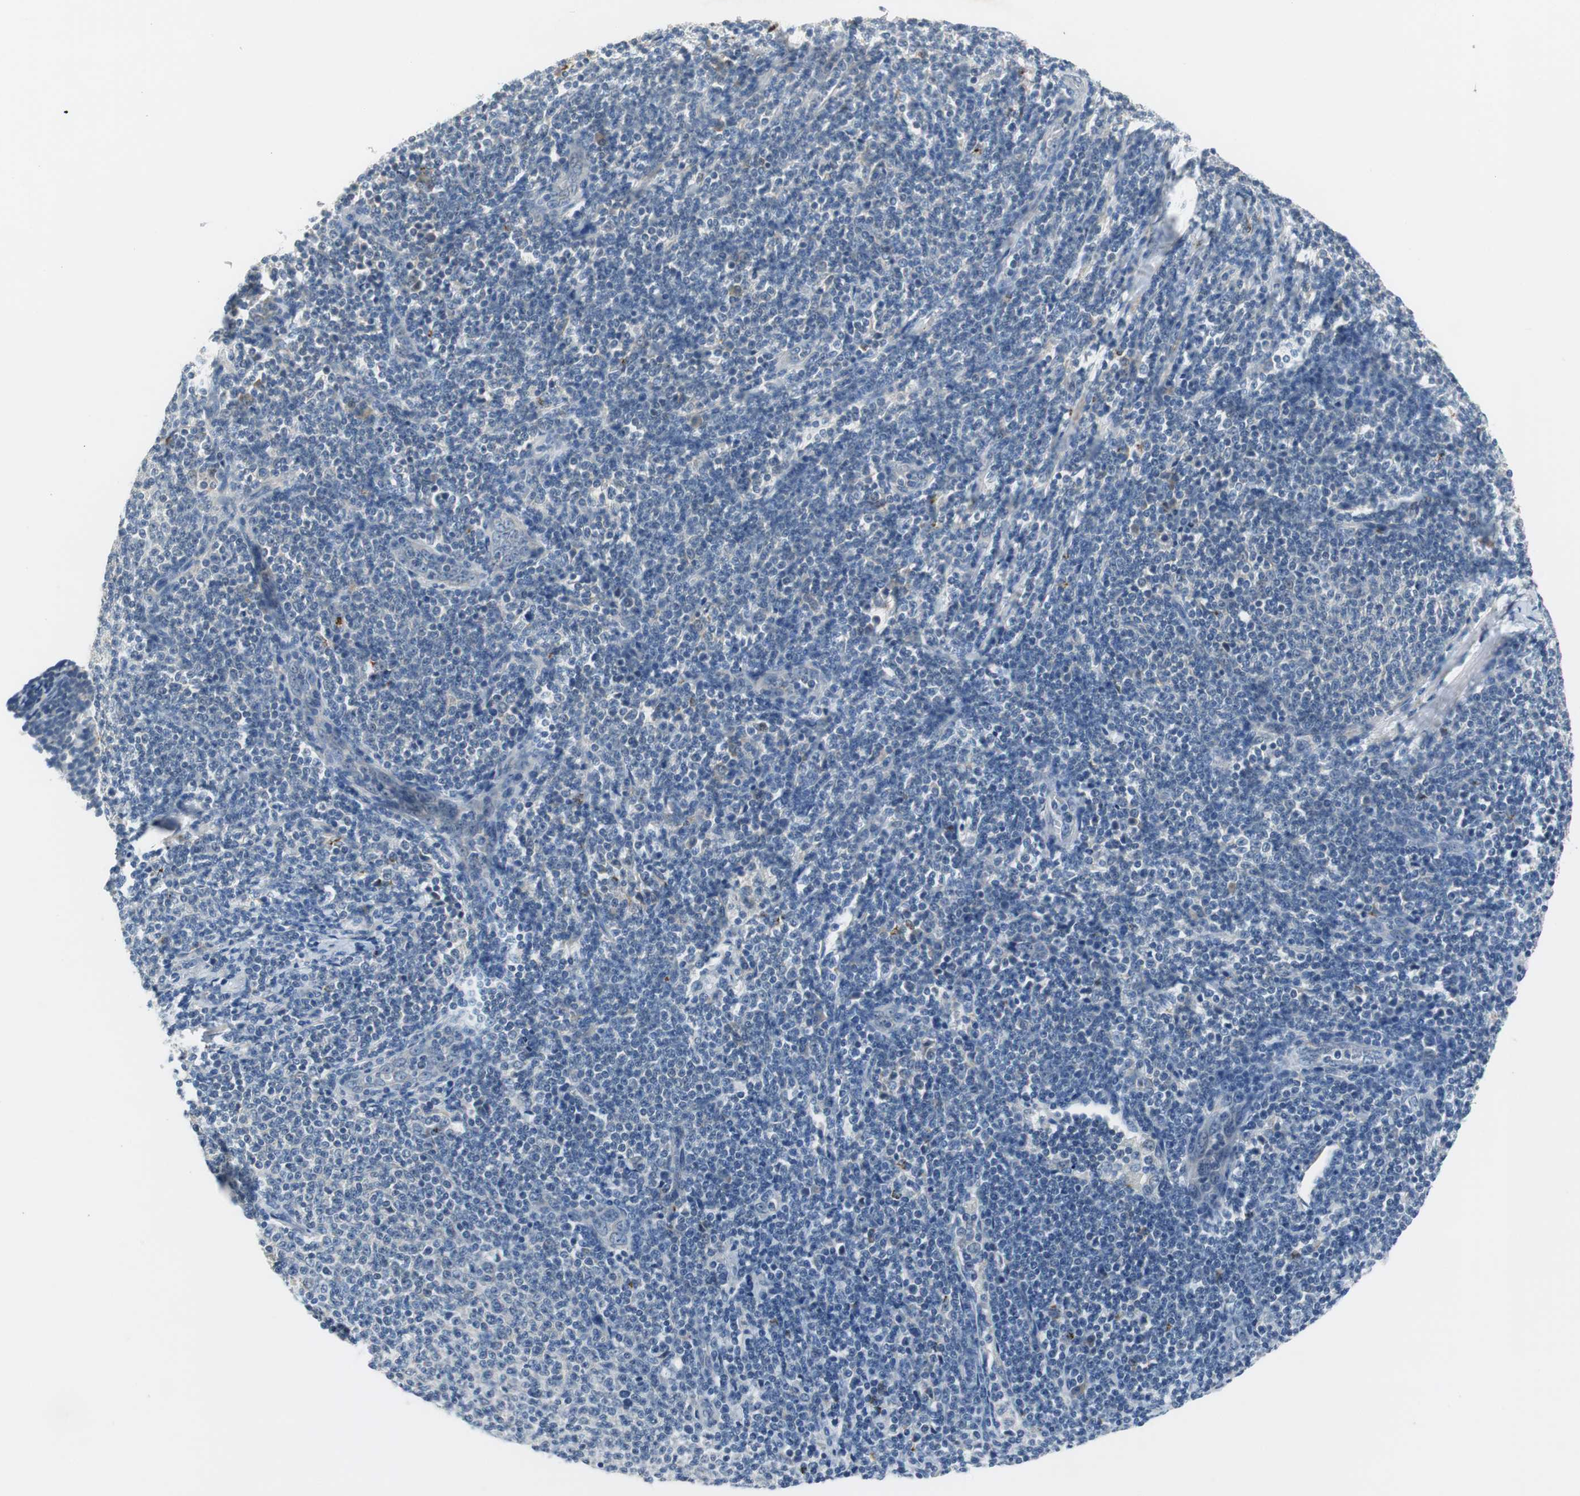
{"staining": {"intensity": "negative", "quantity": "none", "location": "none"}, "tissue": "lymphoma", "cell_type": "Tumor cells", "image_type": "cancer", "snomed": [{"axis": "morphology", "description": "Malignant lymphoma, non-Hodgkin's type, Low grade"}, {"axis": "topography", "description": "Lymph node"}], "caption": "Micrograph shows no significant protein staining in tumor cells of malignant lymphoma, non-Hodgkin's type (low-grade).", "gene": "FADS2", "patient": {"sex": "male", "age": 66}}